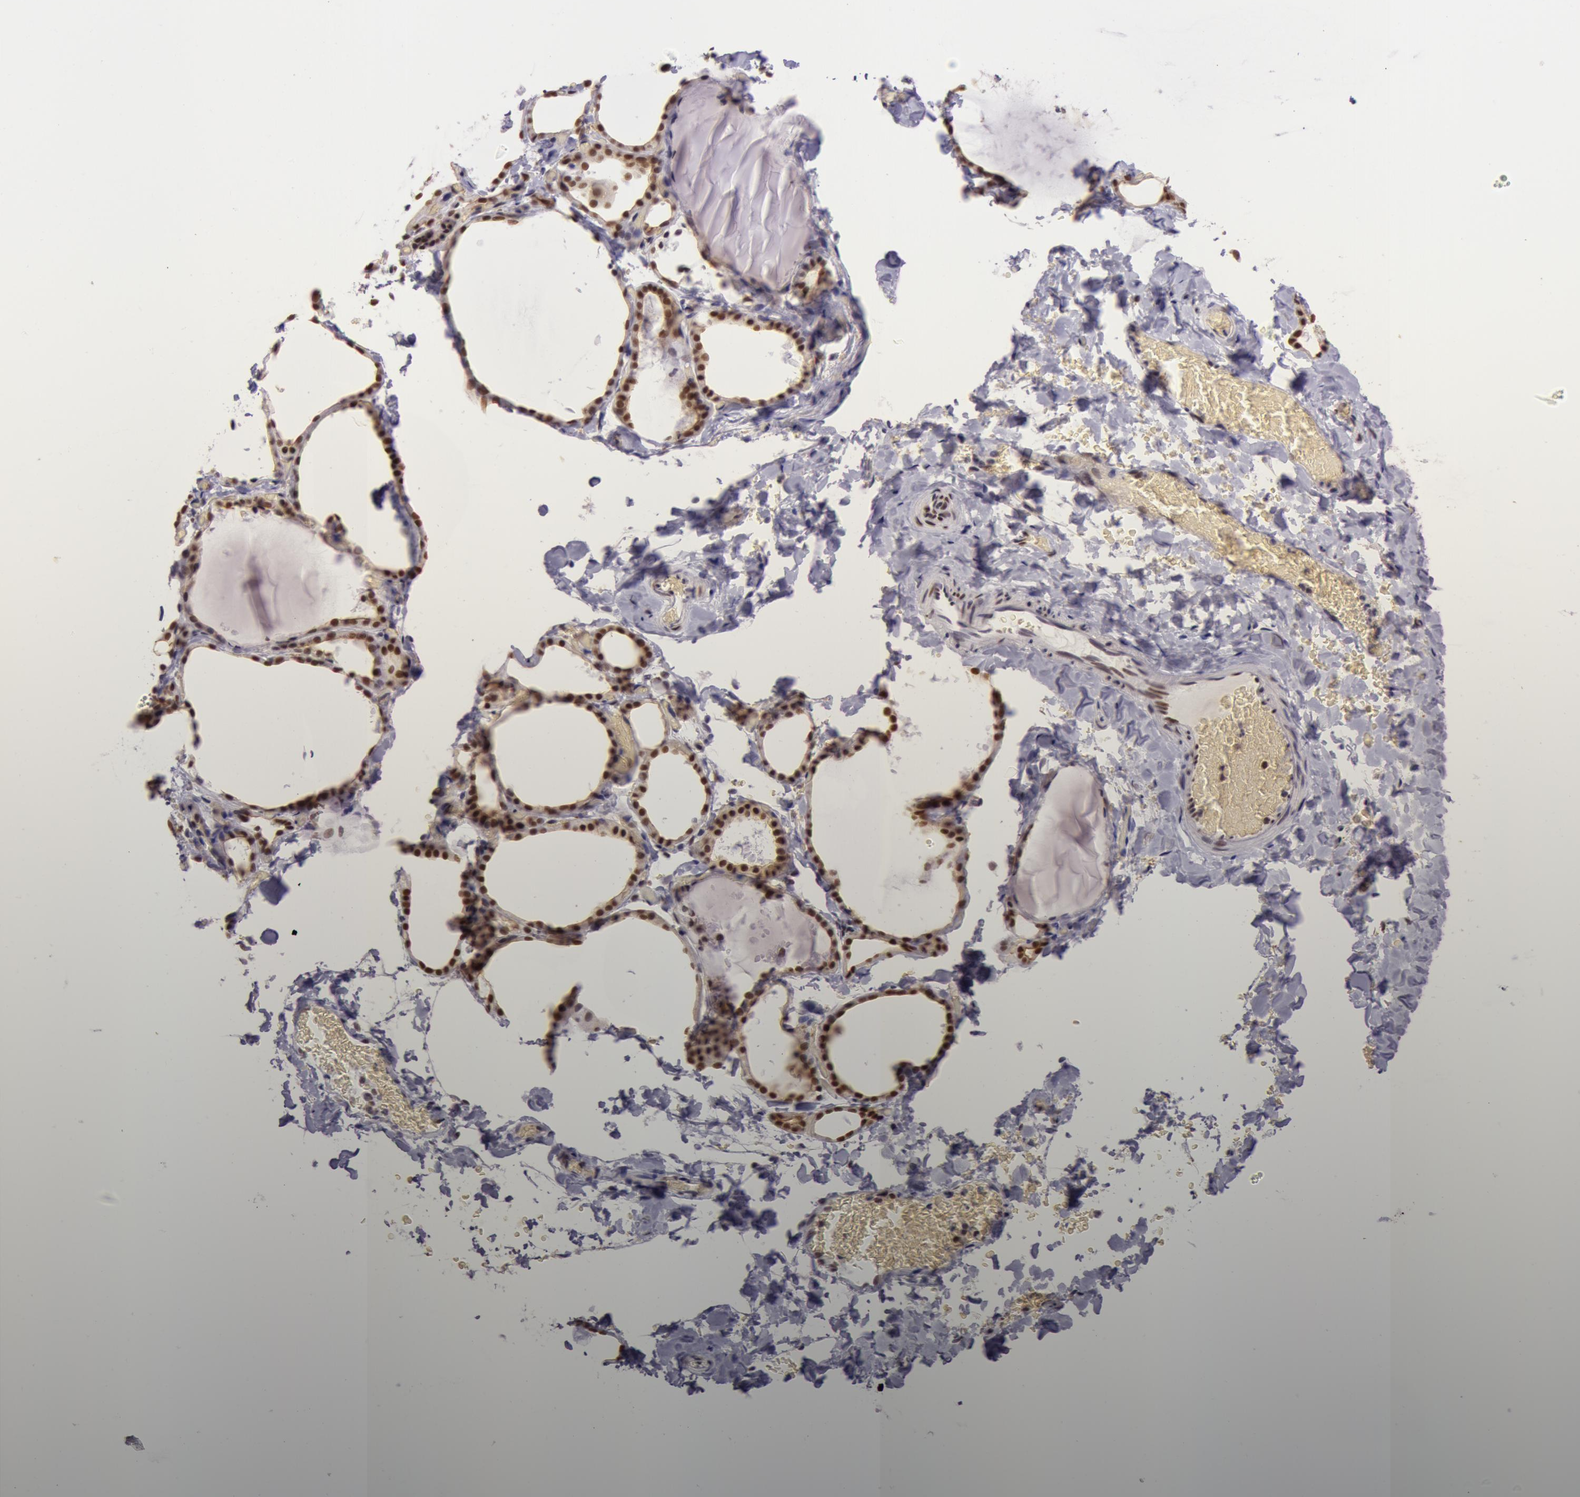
{"staining": {"intensity": "strong", "quantity": ">75%", "location": "nuclear"}, "tissue": "thyroid gland", "cell_type": "Glandular cells", "image_type": "normal", "snomed": [{"axis": "morphology", "description": "Normal tissue, NOS"}, {"axis": "topography", "description": "Thyroid gland"}], "caption": "This is a photomicrograph of IHC staining of normal thyroid gland, which shows strong expression in the nuclear of glandular cells.", "gene": "NBN", "patient": {"sex": "female", "age": 22}}